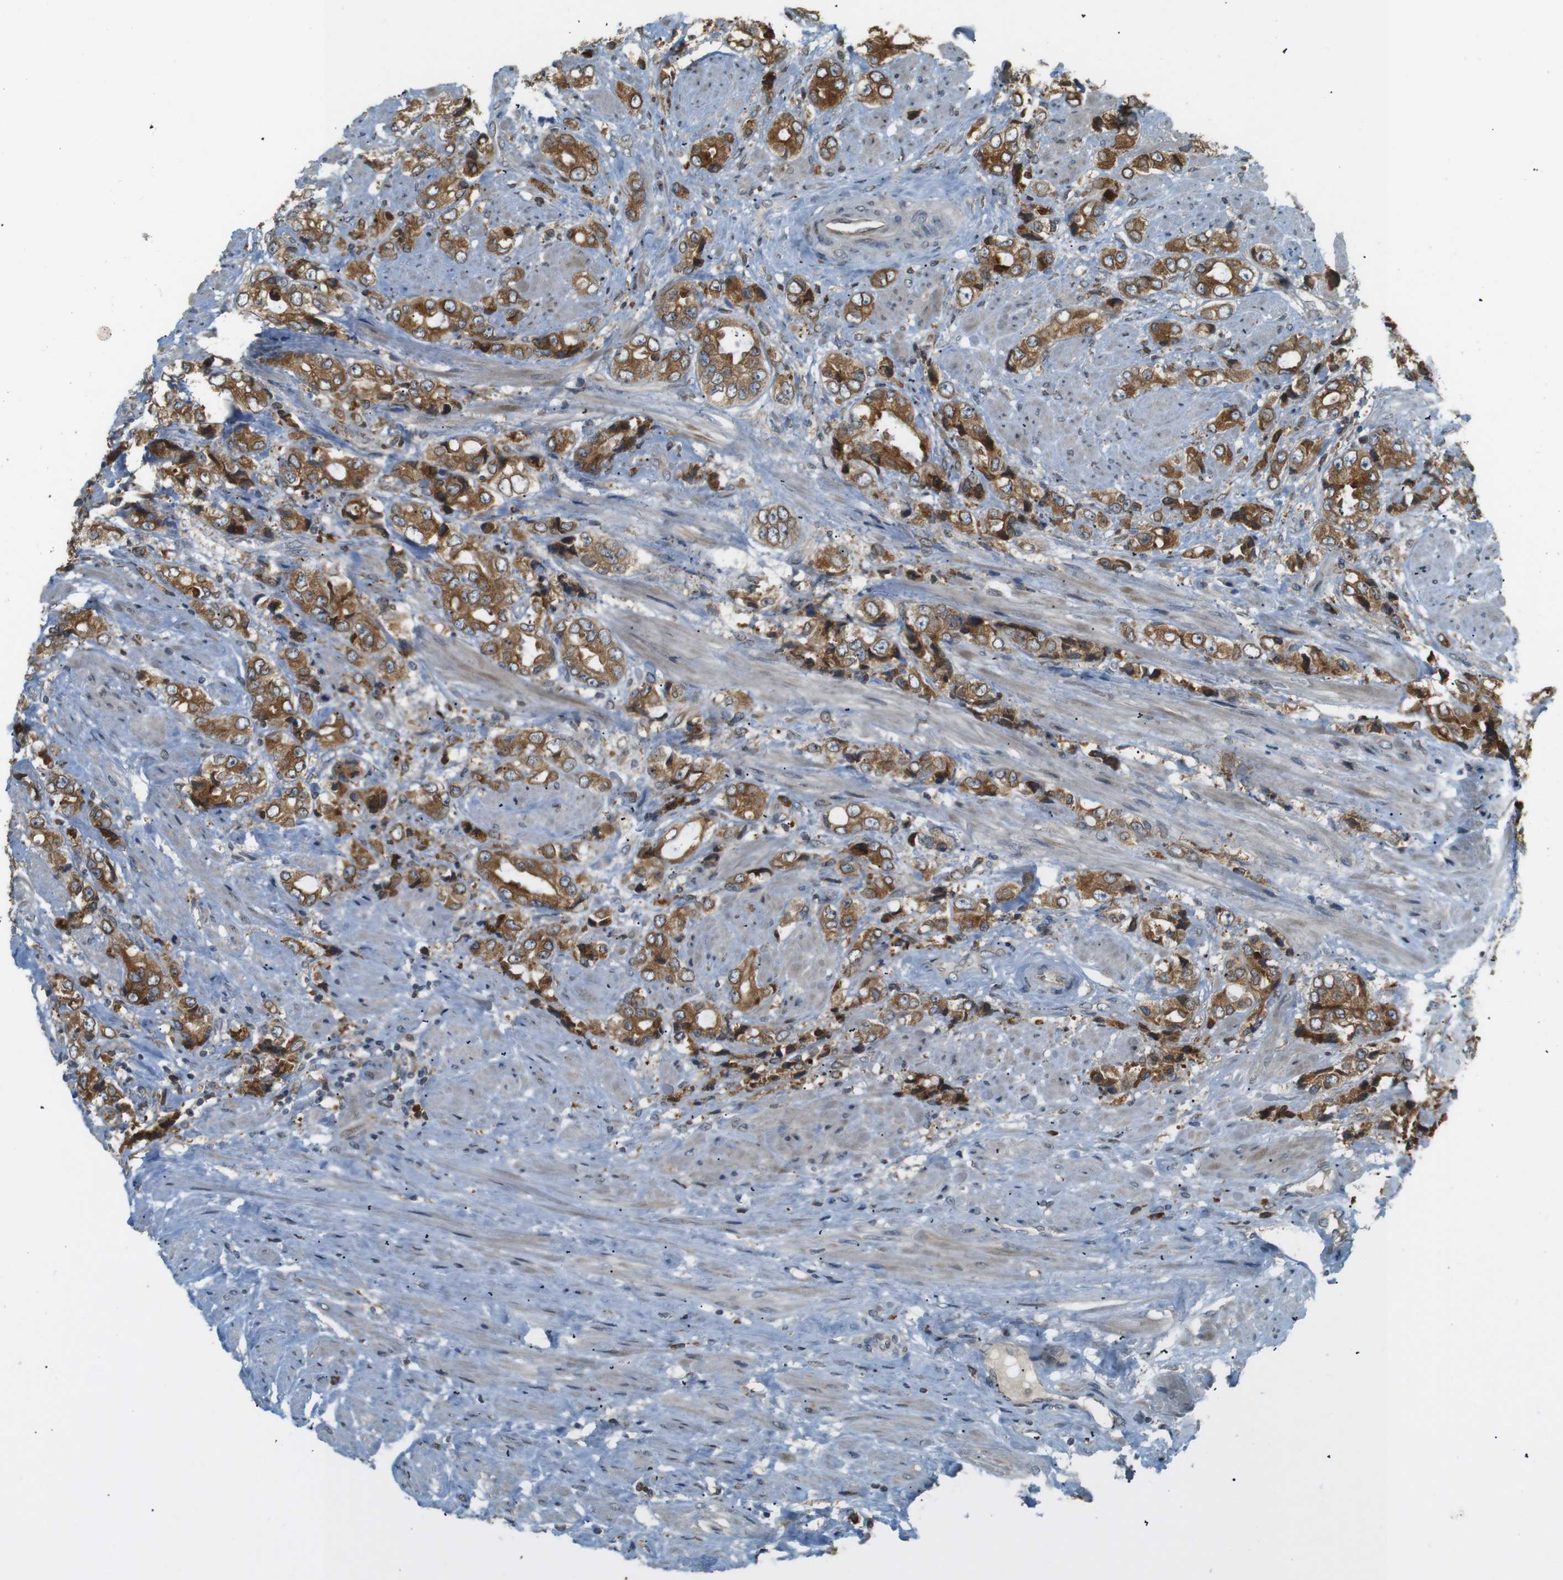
{"staining": {"intensity": "moderate", "quantity": ">75%", "location": "cytoplasmic/membranous"}, "tissue": "prostate cancer", "cell_type": "Tumor cells", "image_type": "cancer", "snomed": [{"axis": "morphology", "description": "Adenocarcinoma, High grade"}, {"axis": "topography", "description": "Prostate"}], "caption": "Protein expression analysis of prostate cancer demonstrates moderate cytoplasmic/membranous staining in approximately >75% of tumor cells.", "gene": "TMED4", "patient": {"sex": "male", "age": 61}}